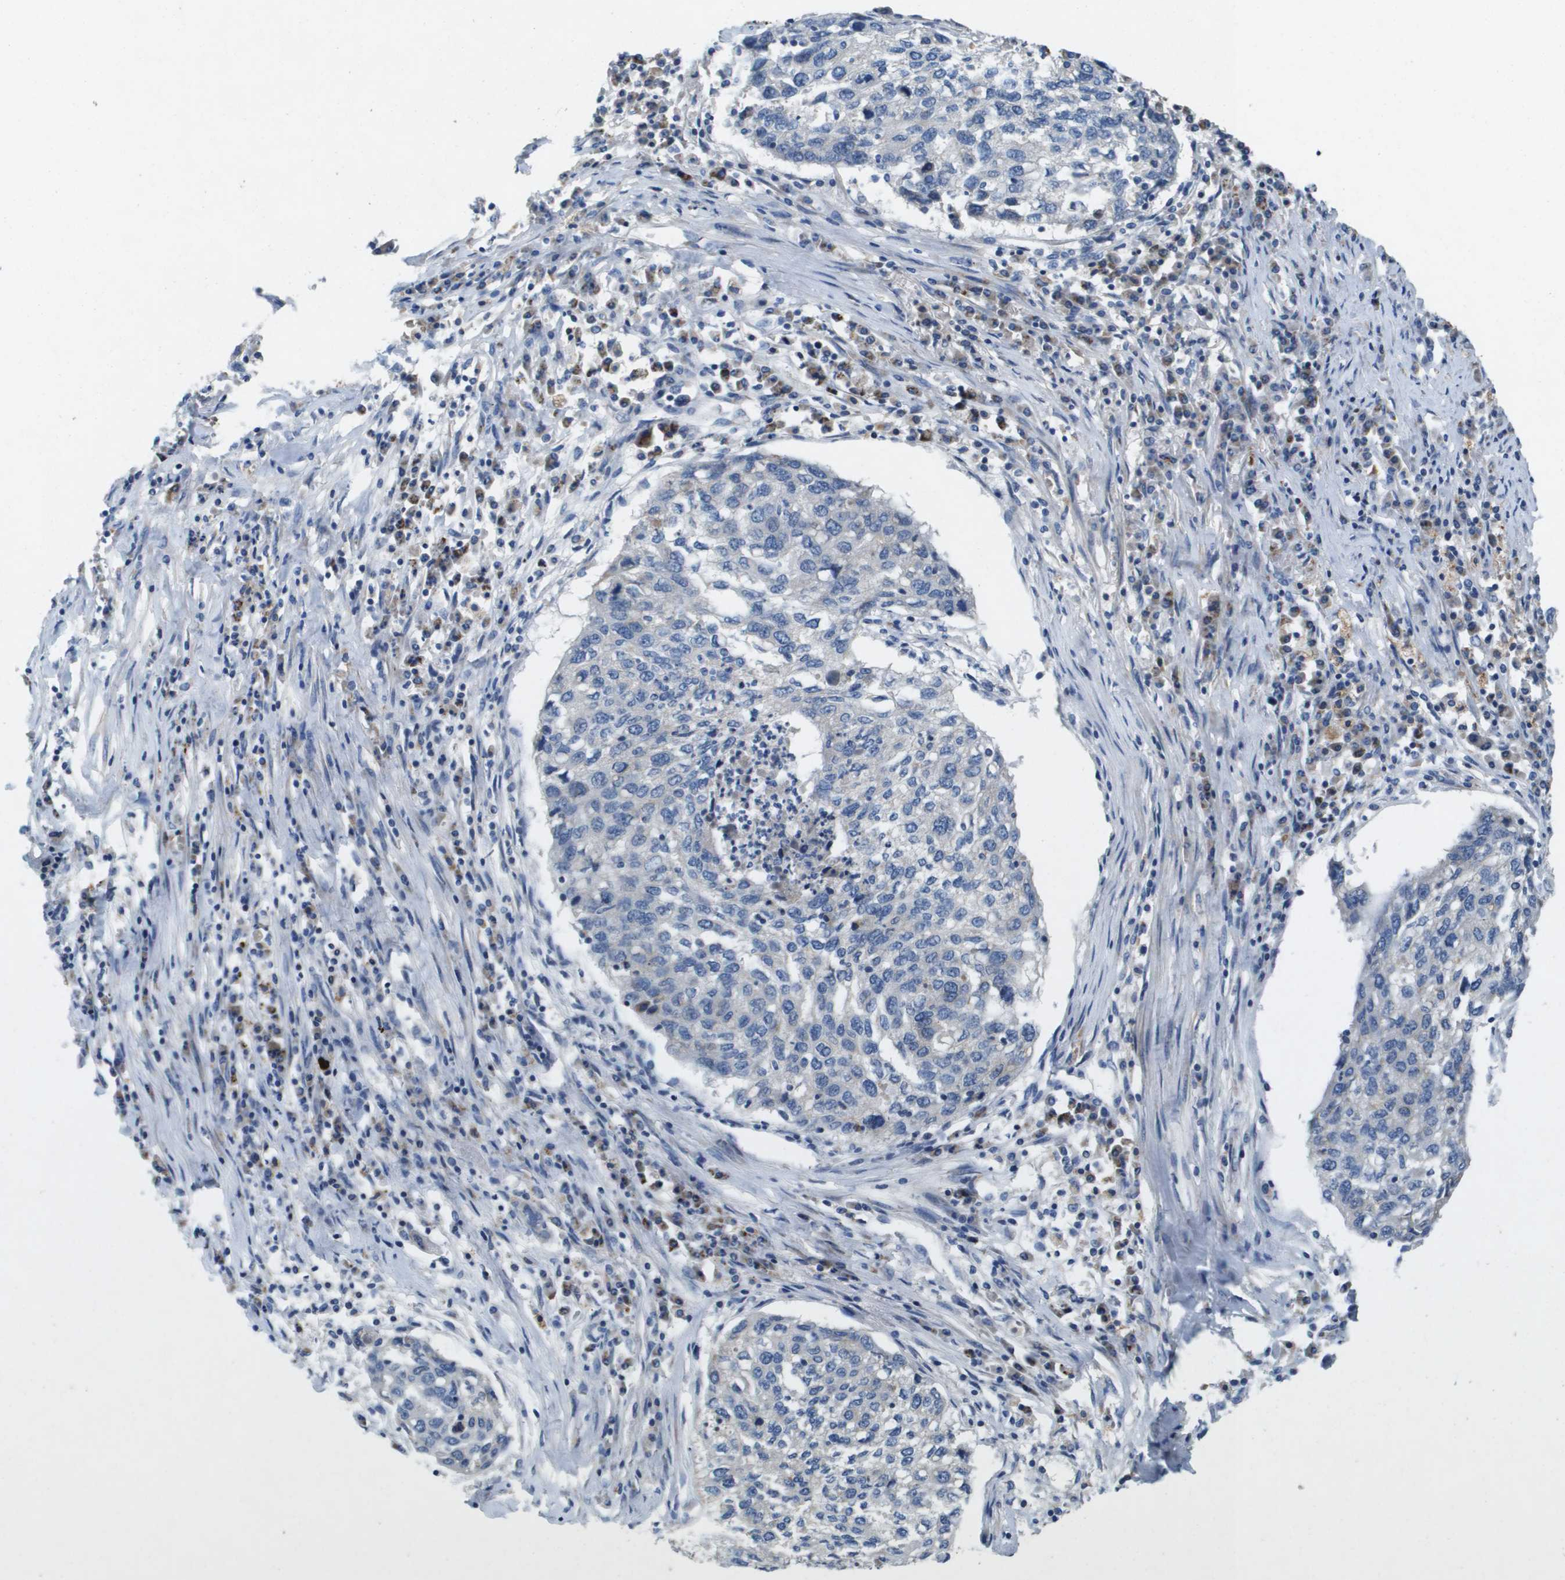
{"staining": {"intensity": "negative", "quantity": "none", "location": "none"}, "tissue": "lung cancer", "cell_type": "Tumor cells", "image_type": "cancer", "snomed": [{"axis": "morphology", "description": "Squamous cell carcinoma, NOS"}, {"axis": "topography", "description": "Lung"}], "caption": "Tumor cells are negative for protein expression in human lung cancer.", "gene": "B3GNT5", "patient": {"sex": "female", "age": 63}}